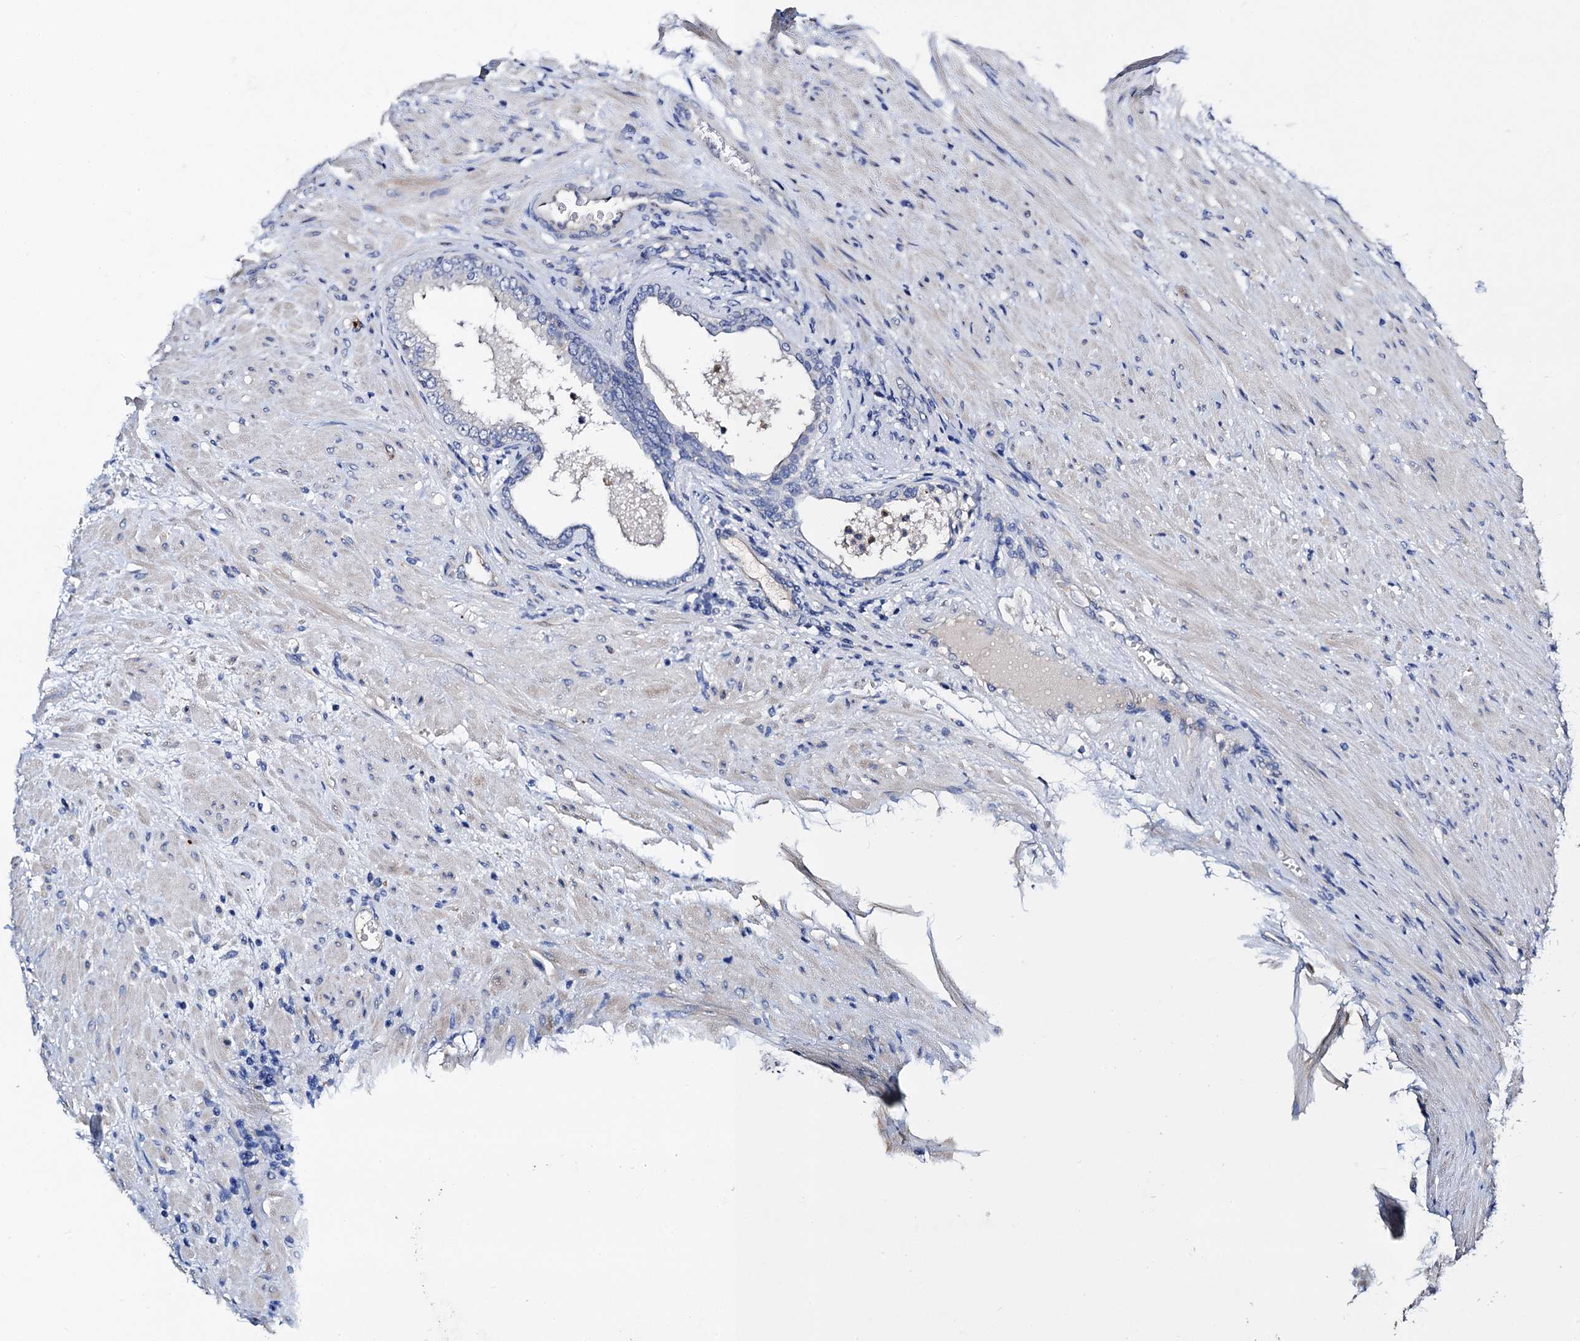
{"staining": {"intensity": "negative", "quantity": "none", "location": "none"}, "tissue": "prostate", "cell_type": "Glandular cells", "image_type": "normal", "snomed": [{"axis": "morphology", "description": "Normal tissue, NOS"}, {"axis": "topography", "description": "Prostate"}], "caption": "Immunohistochemistry image of normal human prostate stained for a protein (brown), which reveals no positivity in glandular cells. (Stains: DAB immunohistochemistry with hematoxylin counter stain, Microscopy: brightfield microscopy at high magnification).", "gene": "FREM3", "patient": {"sex": "male", "age": 76}}